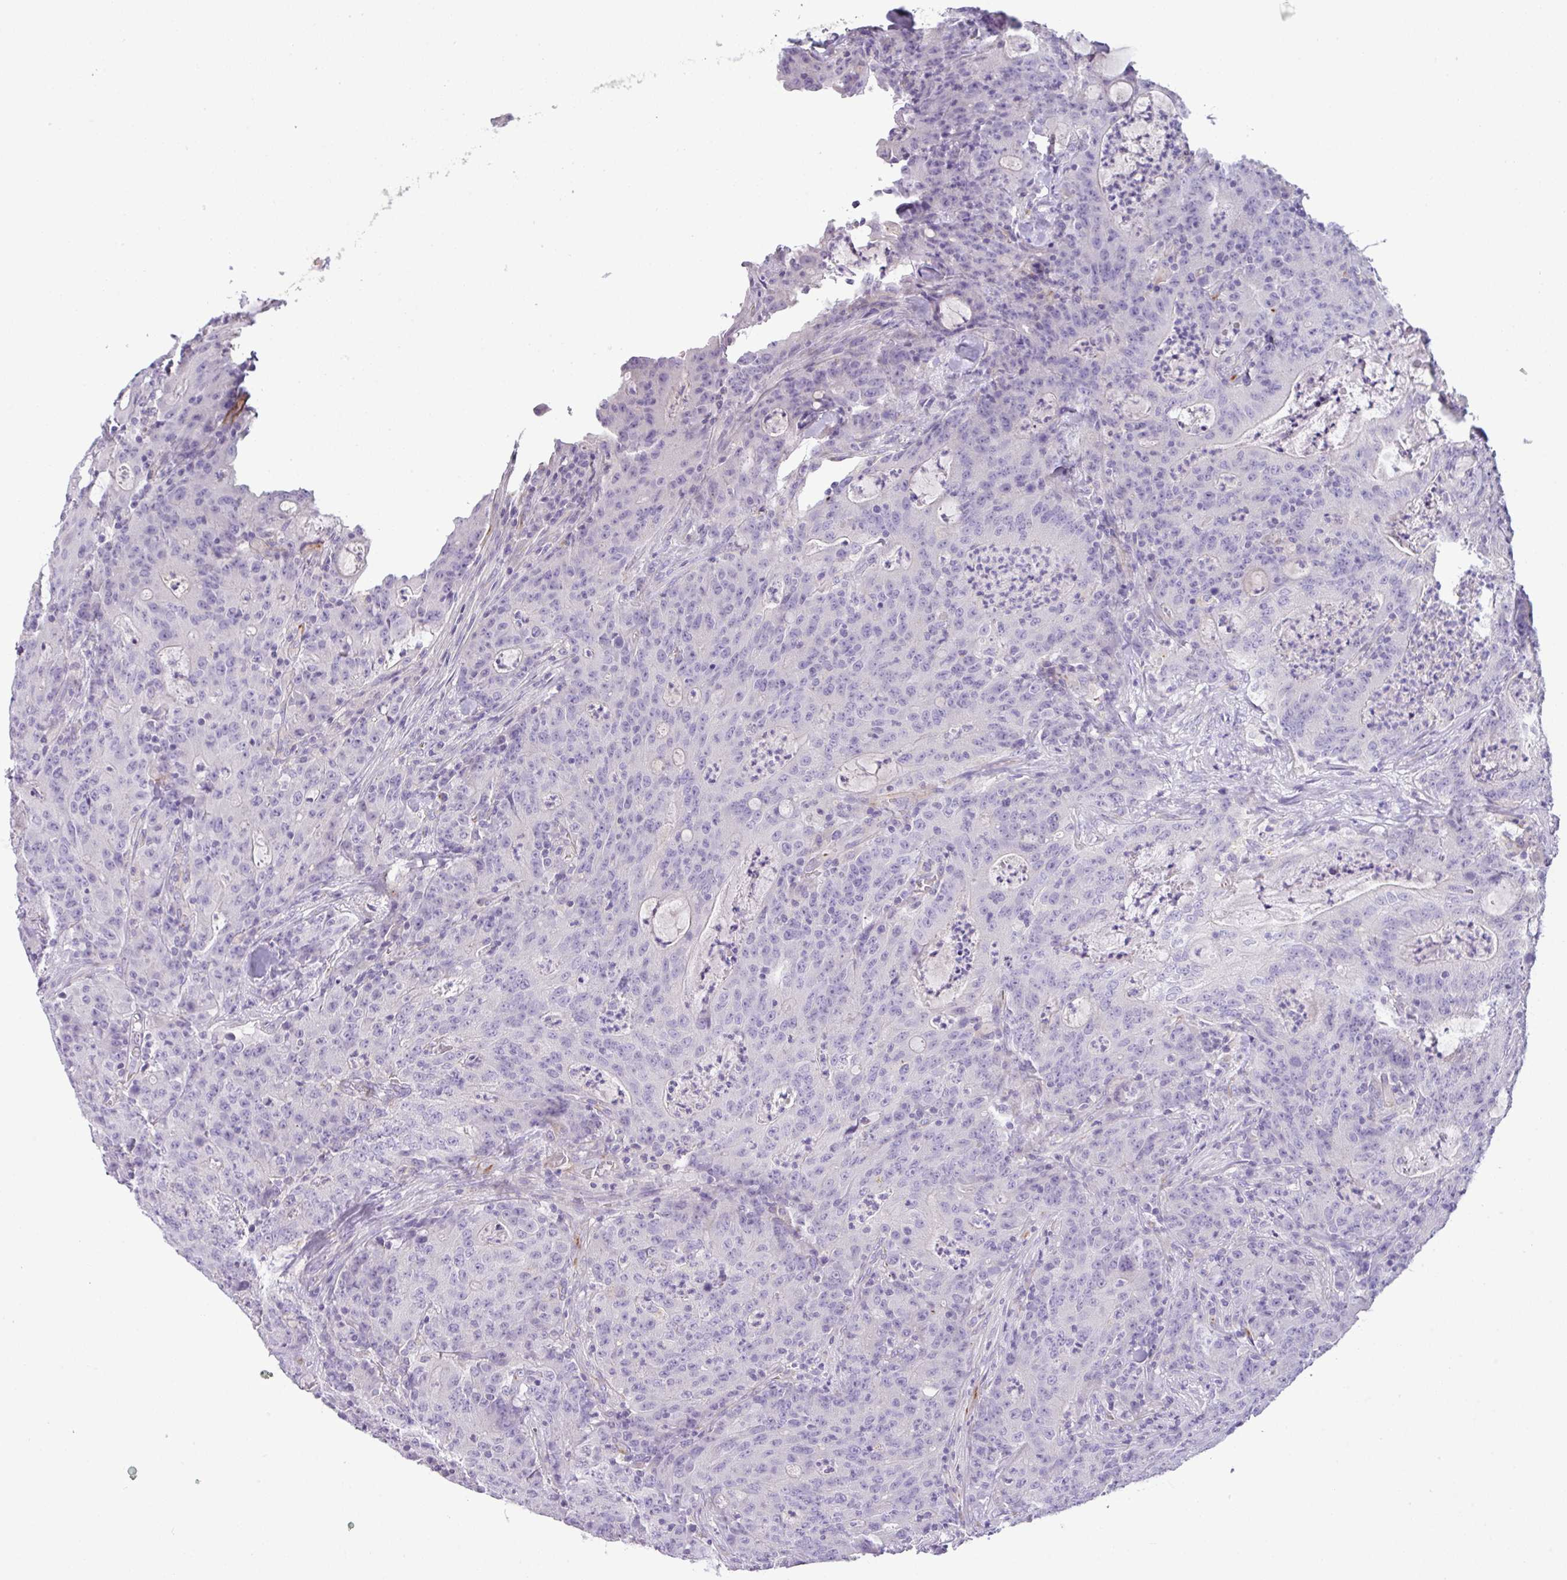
{"staining": {"intensity": "negative", "quantity": "none", "location": "none"}, "tissue": "colorectal cancer", "cell_type": "Tumor cells", "image_type": "cancer", "snomed": [{"axis": "morphology", "description": "Adenocarcinoma, NOS"}, {"axis": "topography", "description": "Colon"}], "caption": "Immunohistochemistry (IHC) of adenocarcinoma (colorectal) shows no positivity in tumor cells. (Stains: DAB IHC with hematoxylin counter stain, Microscopy: brightfield microscopy at high magnification).", "gene": "ENSG00000273748", "patient": {"sex": "male", "age": 83}}